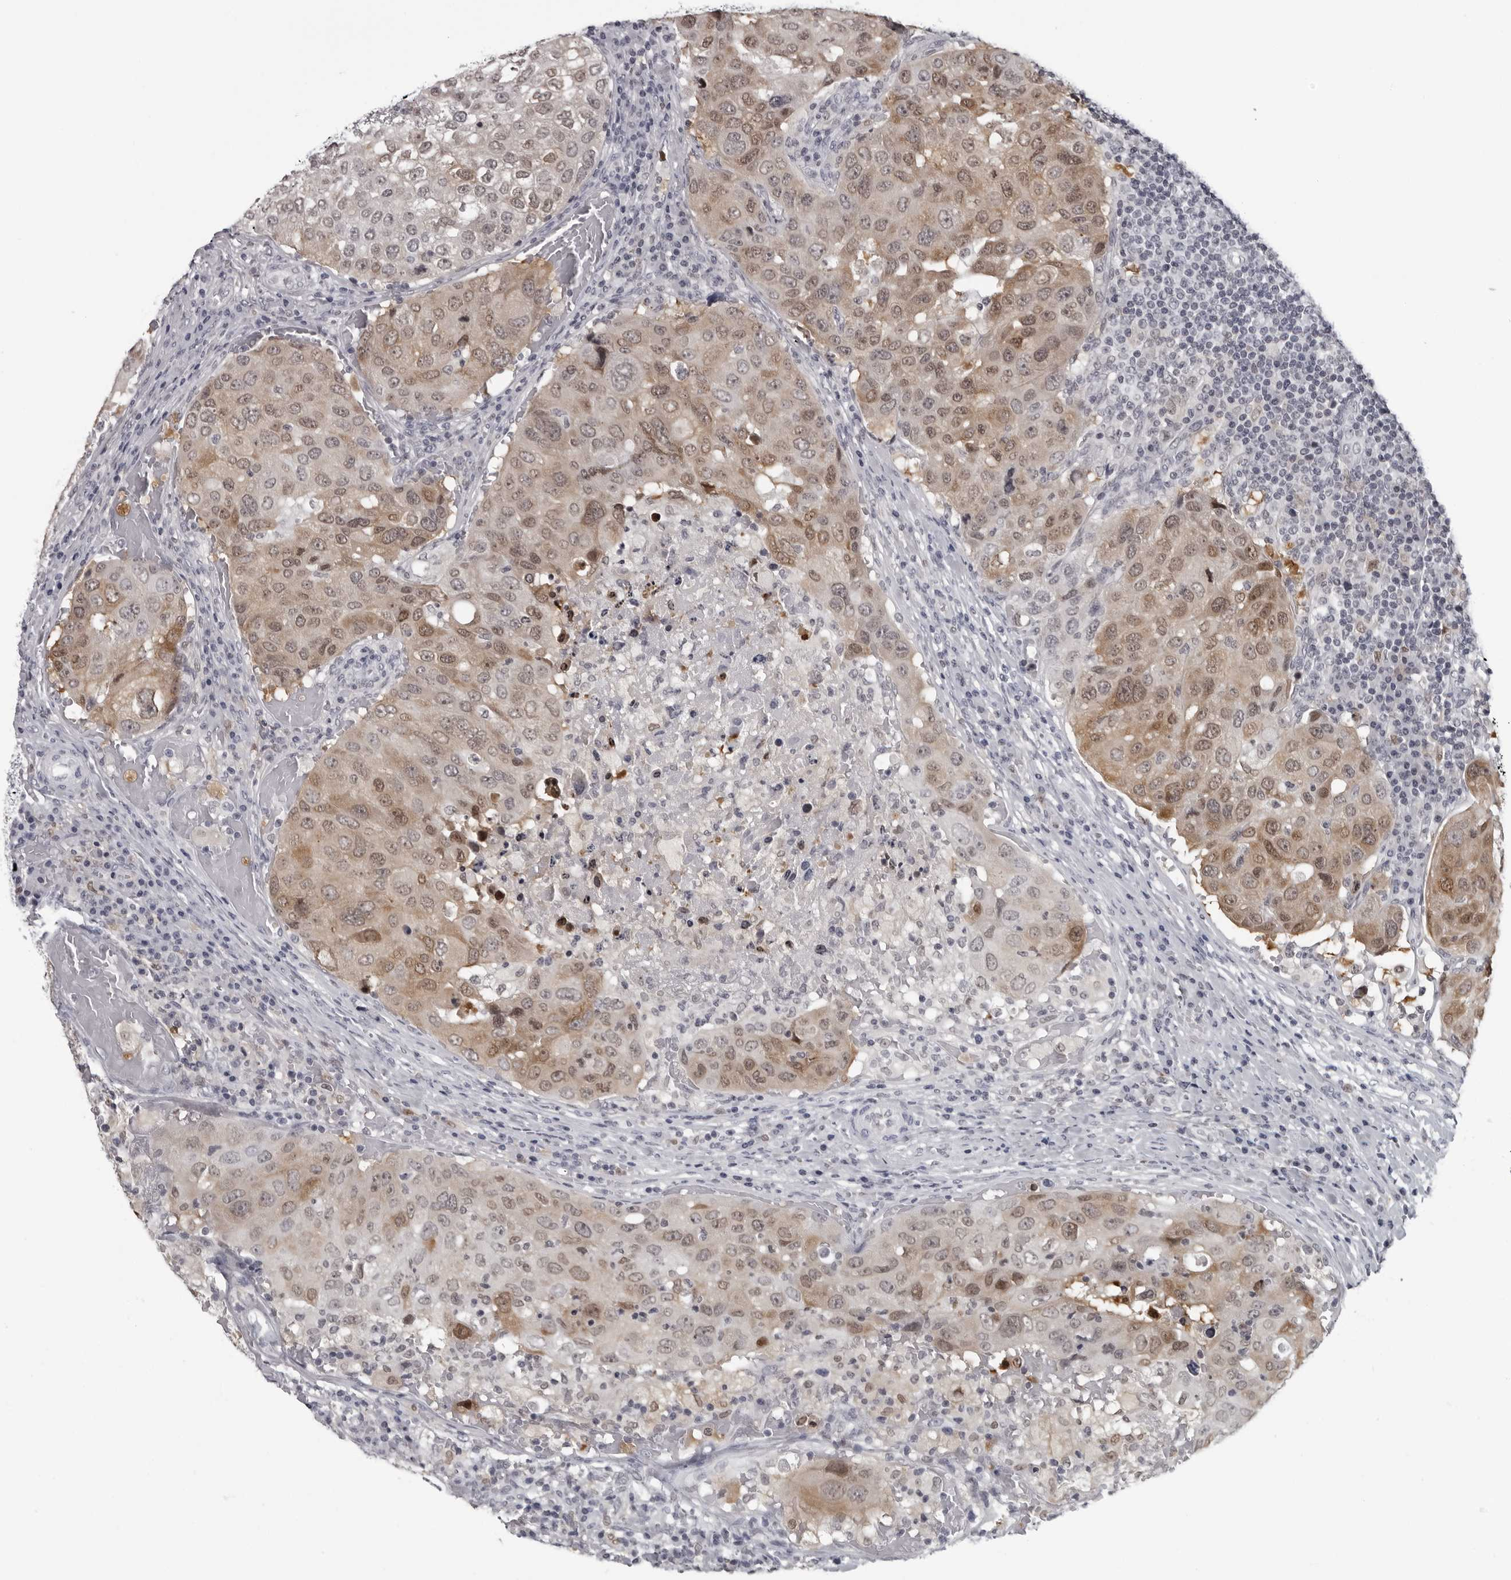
{"staining": {"intensity": "moderate", "quantity": "25%-75%", "location": "cytoplasmic/membranous,nuclear"}, "tissue": "urothelial cancer", "cell_type": "Tumor cells", "image_type": "cancer", "snomed": [{"axis": "morphology", "description": "Urothelial carcinoma, High grade"}, {"axis": "topography", "description": "Lymph node"}, {"axis": "topography", "description": "Urinary bladder"}], "caption": "IHC image of neoplastic tissue: human high-grade urothelial carcinoma stained using immunohistochemistry exhibits medium levels of moderate protein expression localized specifically in the cytoplasmic/membranous and nuclear of tumor cells, appearing as a cytoplasmic/membranous and nuclear brown color.", "gene": "LZIC", "patient": {"sex": "male", "age": 51}}